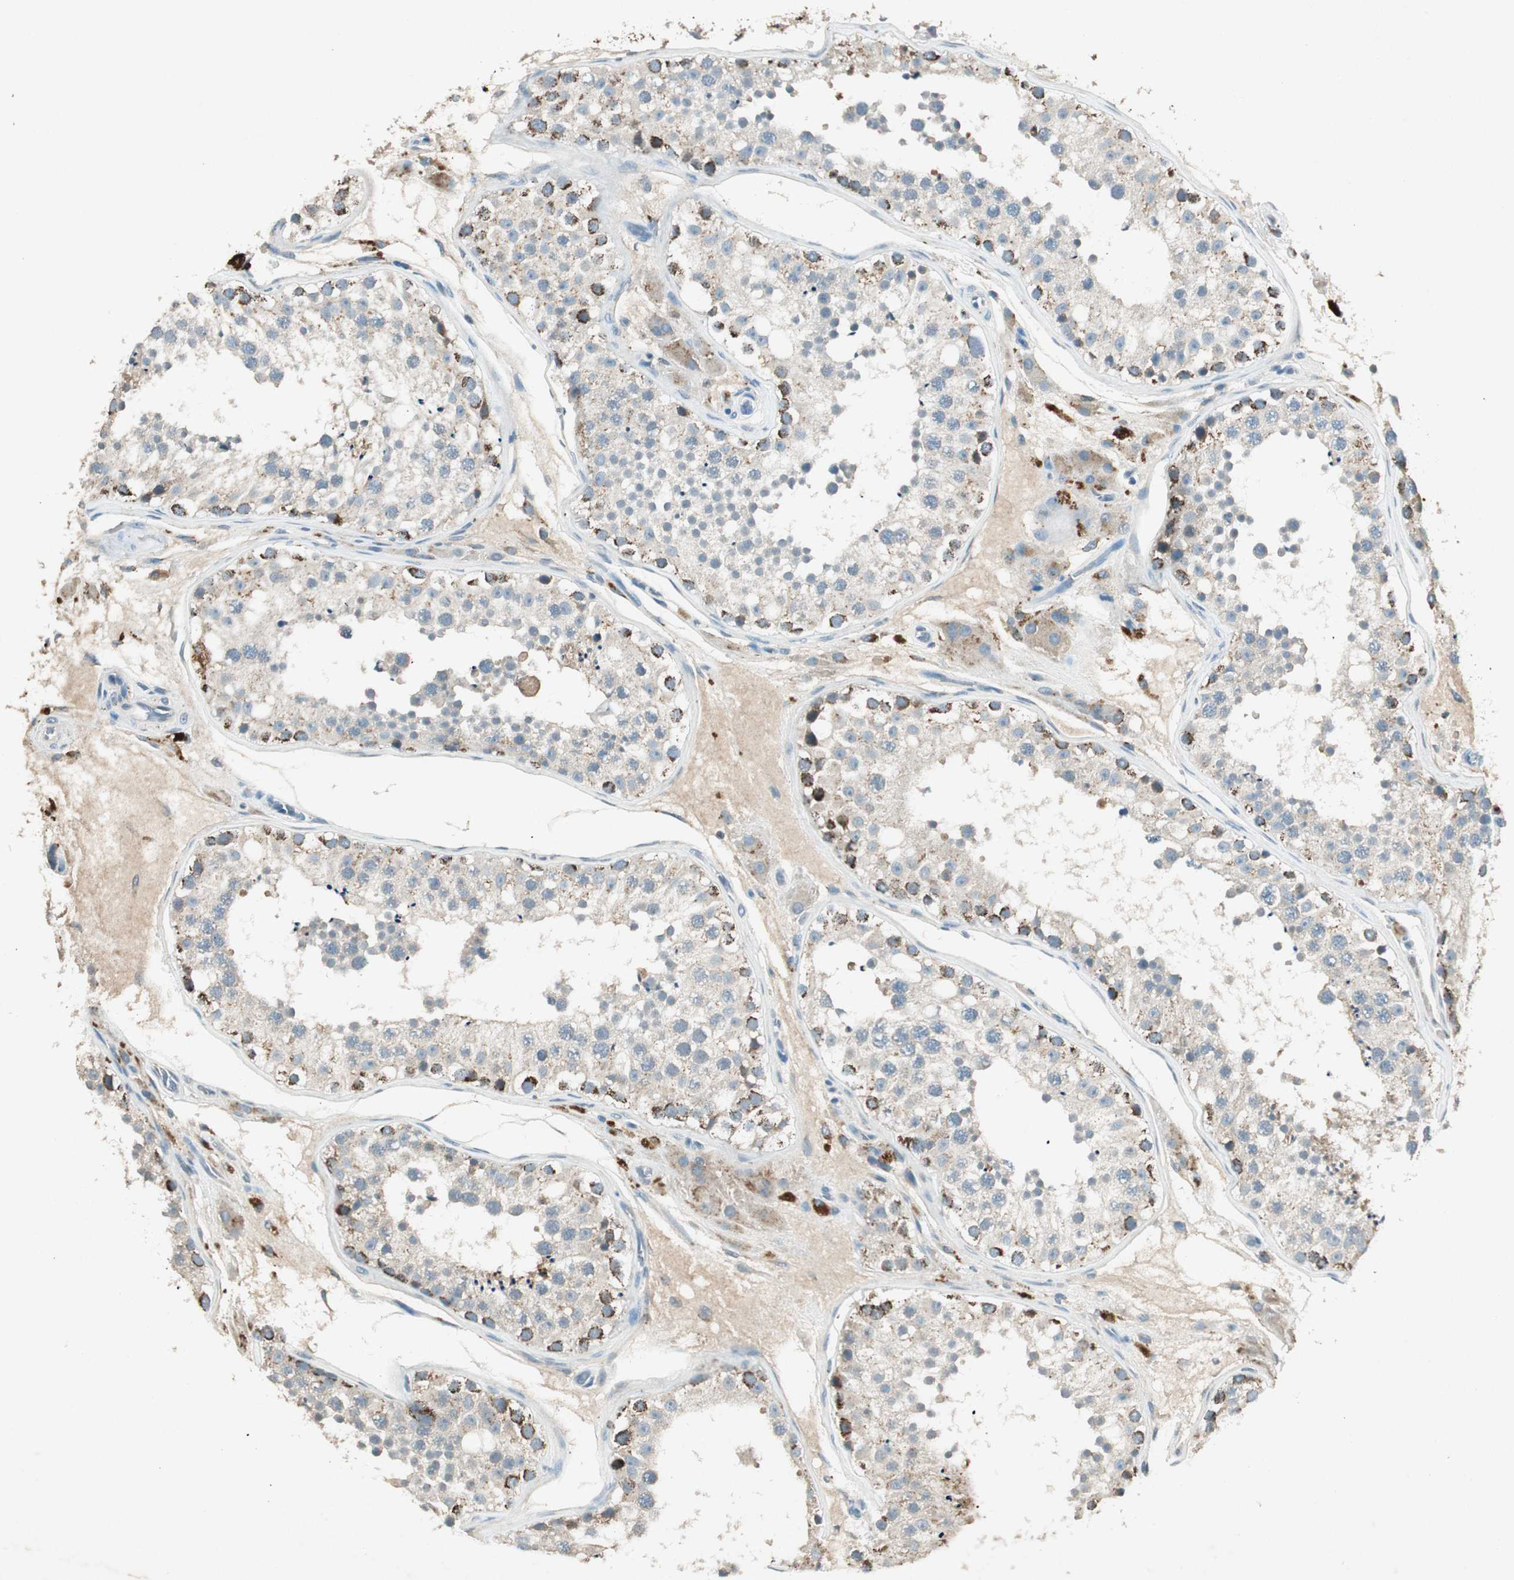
{"staining": {"intensity": "moderate", "quantity": "<25%", "location": "cytoplasmic/membranous"}, "tissue": "testis", "cell_type": "Cells in seminiferous ducts", "image_type": "normal", "snomed": [{"axis": "morphology", "description": "Normal tissue, NOS"}, {"axis": "topography", "description": "Testis"}], "caption": "Normal testis was stained to show a protein in brown. There is low levels of moderate cytoplasmic/membranous positivity in about <25% of cells in seminiferous ducts. The protein is stained brown, and the nuclei are stained in blue (DAB IHC with brightfield microscopy, high magnification).", "gene": "NKAIN1", "patient": {"sex": "male", "age": 26}}